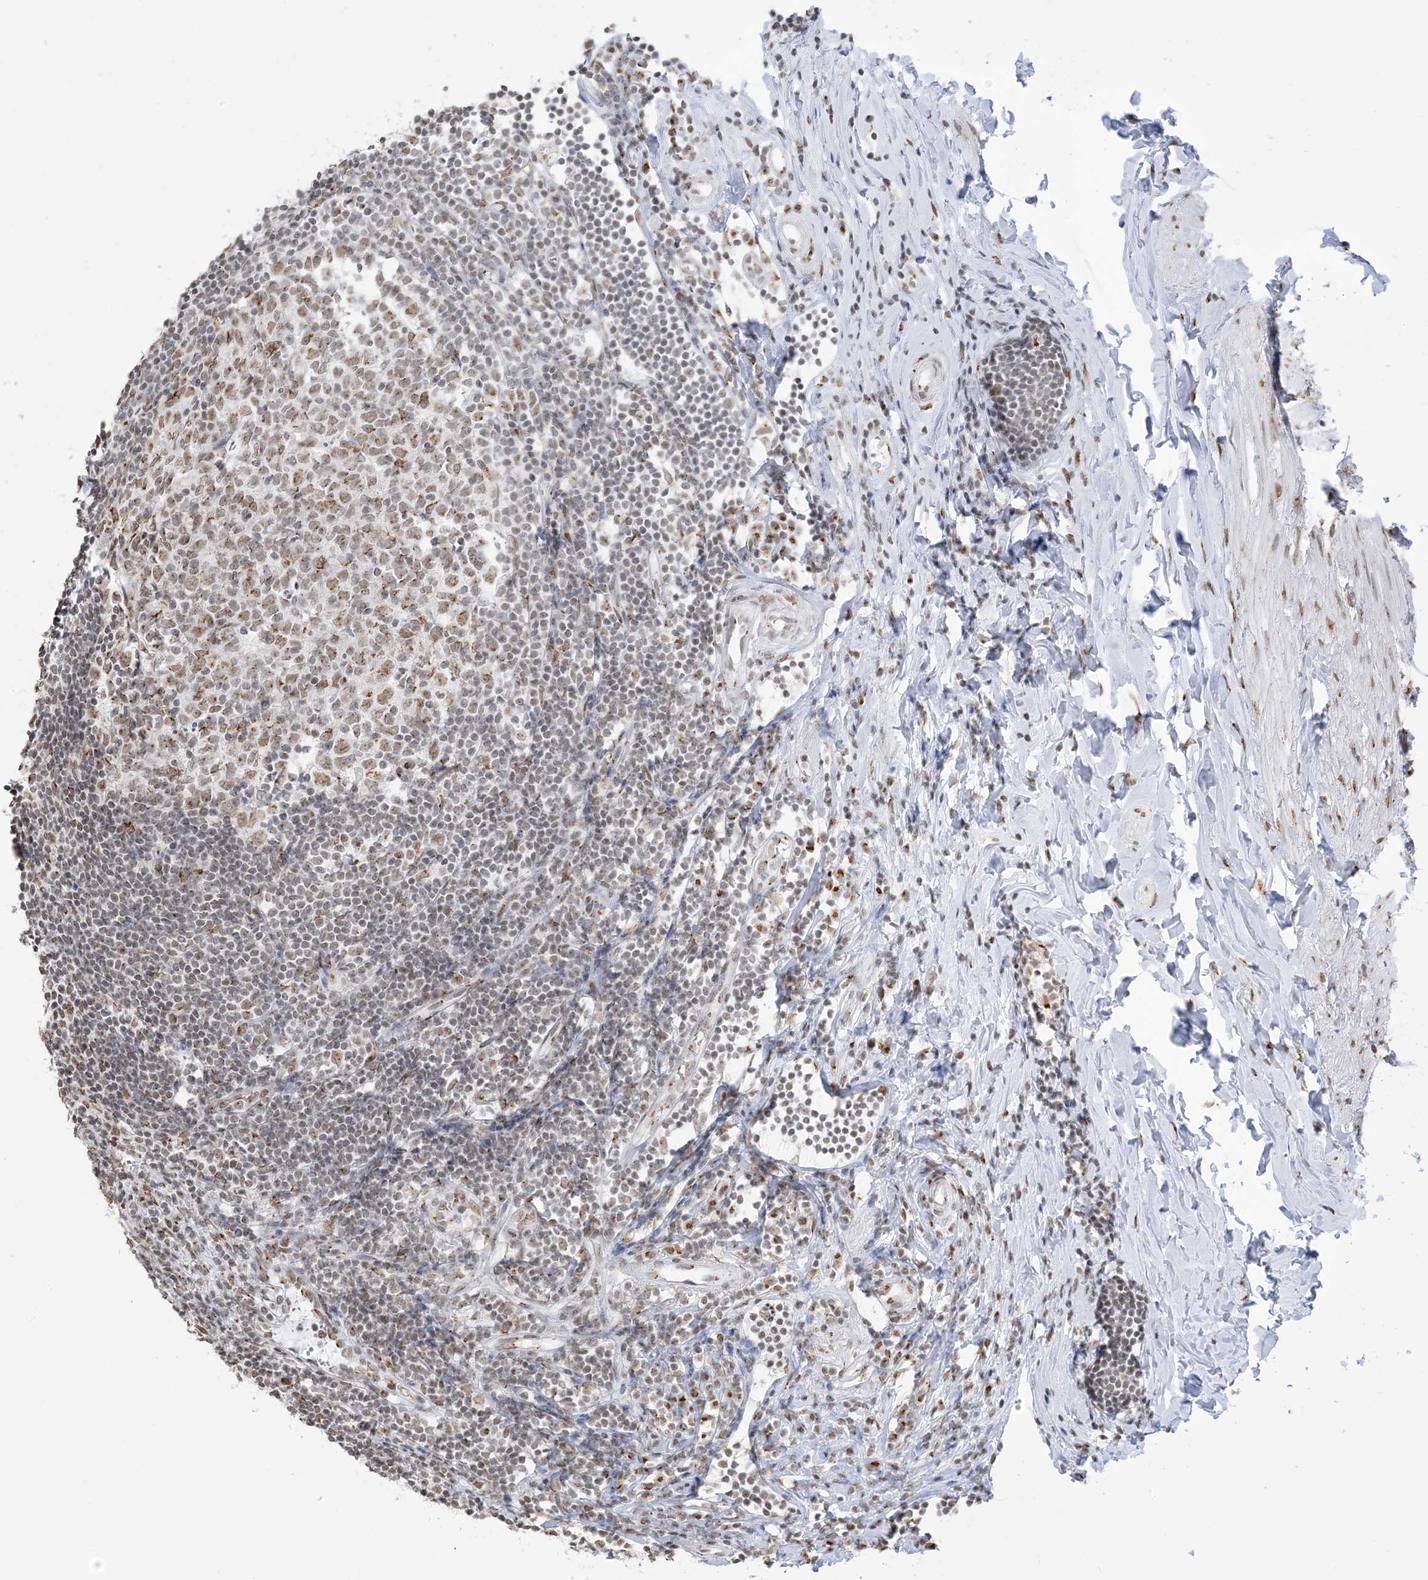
{"staining": {"intensity": "moderate", "quantity": ">75%", "location": "cytoplasmic/membranous,nuclear"}, "tissue": "appendix", "cell_type": "Glandular cells", "image_type": "normal", "snomed": [{"axis": "morphology", "description": "Normal tissue, NOS"}, {"axis": "topography", "description": "Appendix"}], "caption": "The immunohistochemical stain labels moderate cytoplasmic/membranous,nuclear positivity in glandular cells of benign appendix.", "gene": "GPR107", "patient": {"sex": "female", "age": 54}}